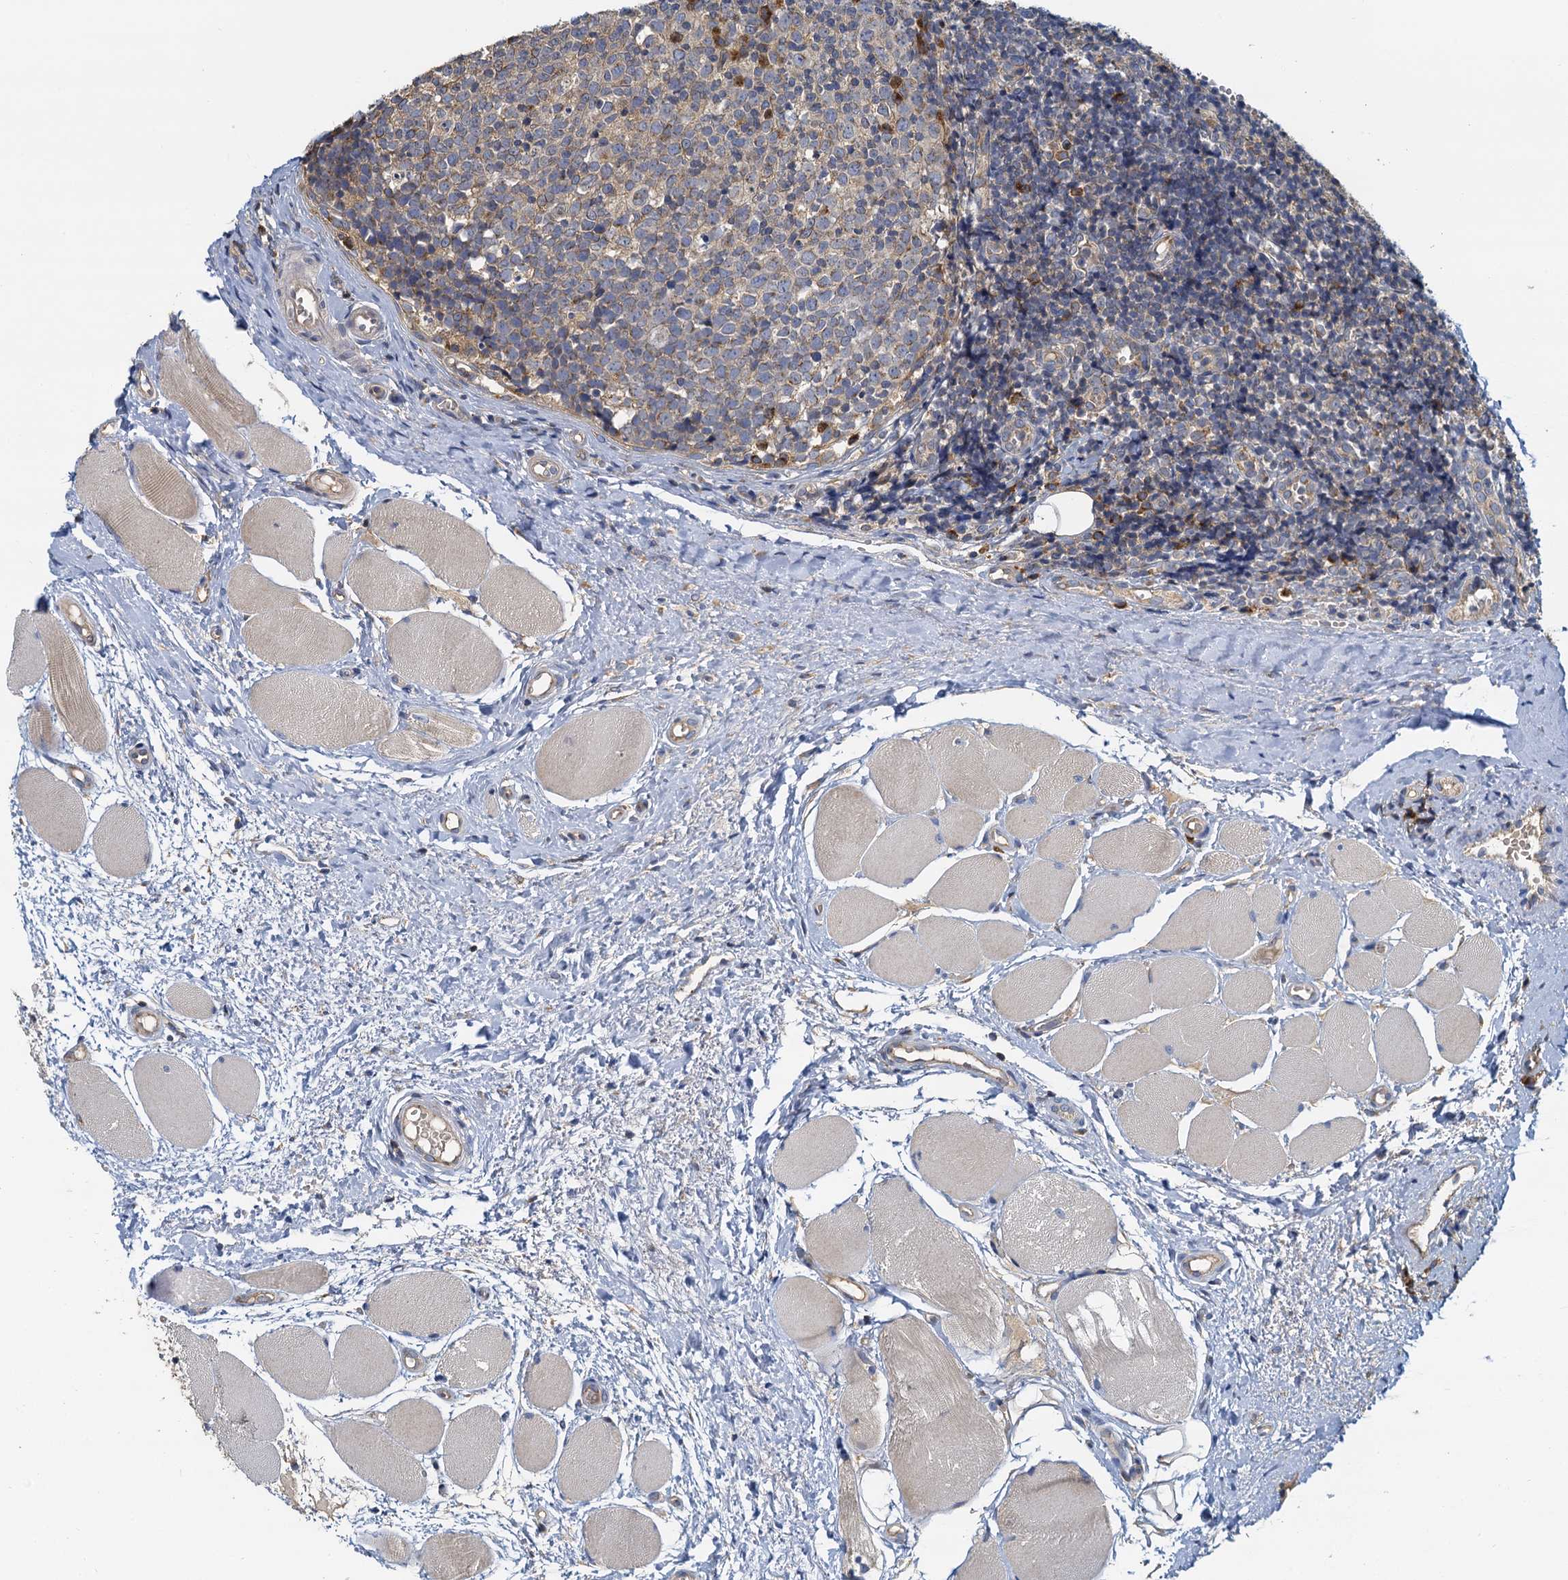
{"staining": {"intensity": "weak", "quantity": ">75%", "location": "cytoplasmic/membranous"}, "tissue": "tonsil", "cell_type": "Germinal center cells", "image_type": "normal", "snomed": [{"axis": "morphology", "description": "Normal tissue, NOS"}, {"axis": "topography", "description": "Tonsil"}], "caption": "Immunohistochemistry (DAB (3,3'-diaminobenzidine)) staining of unremarkable human tonsil displays weak cytoplasmic/membranous protein expression in approximately >75% of germinal center cells. (DAB IHC with brightfield microscopy, high magnification).", "gene": "NKAPD1", "patient": {"sex": "female", "age": 19}}